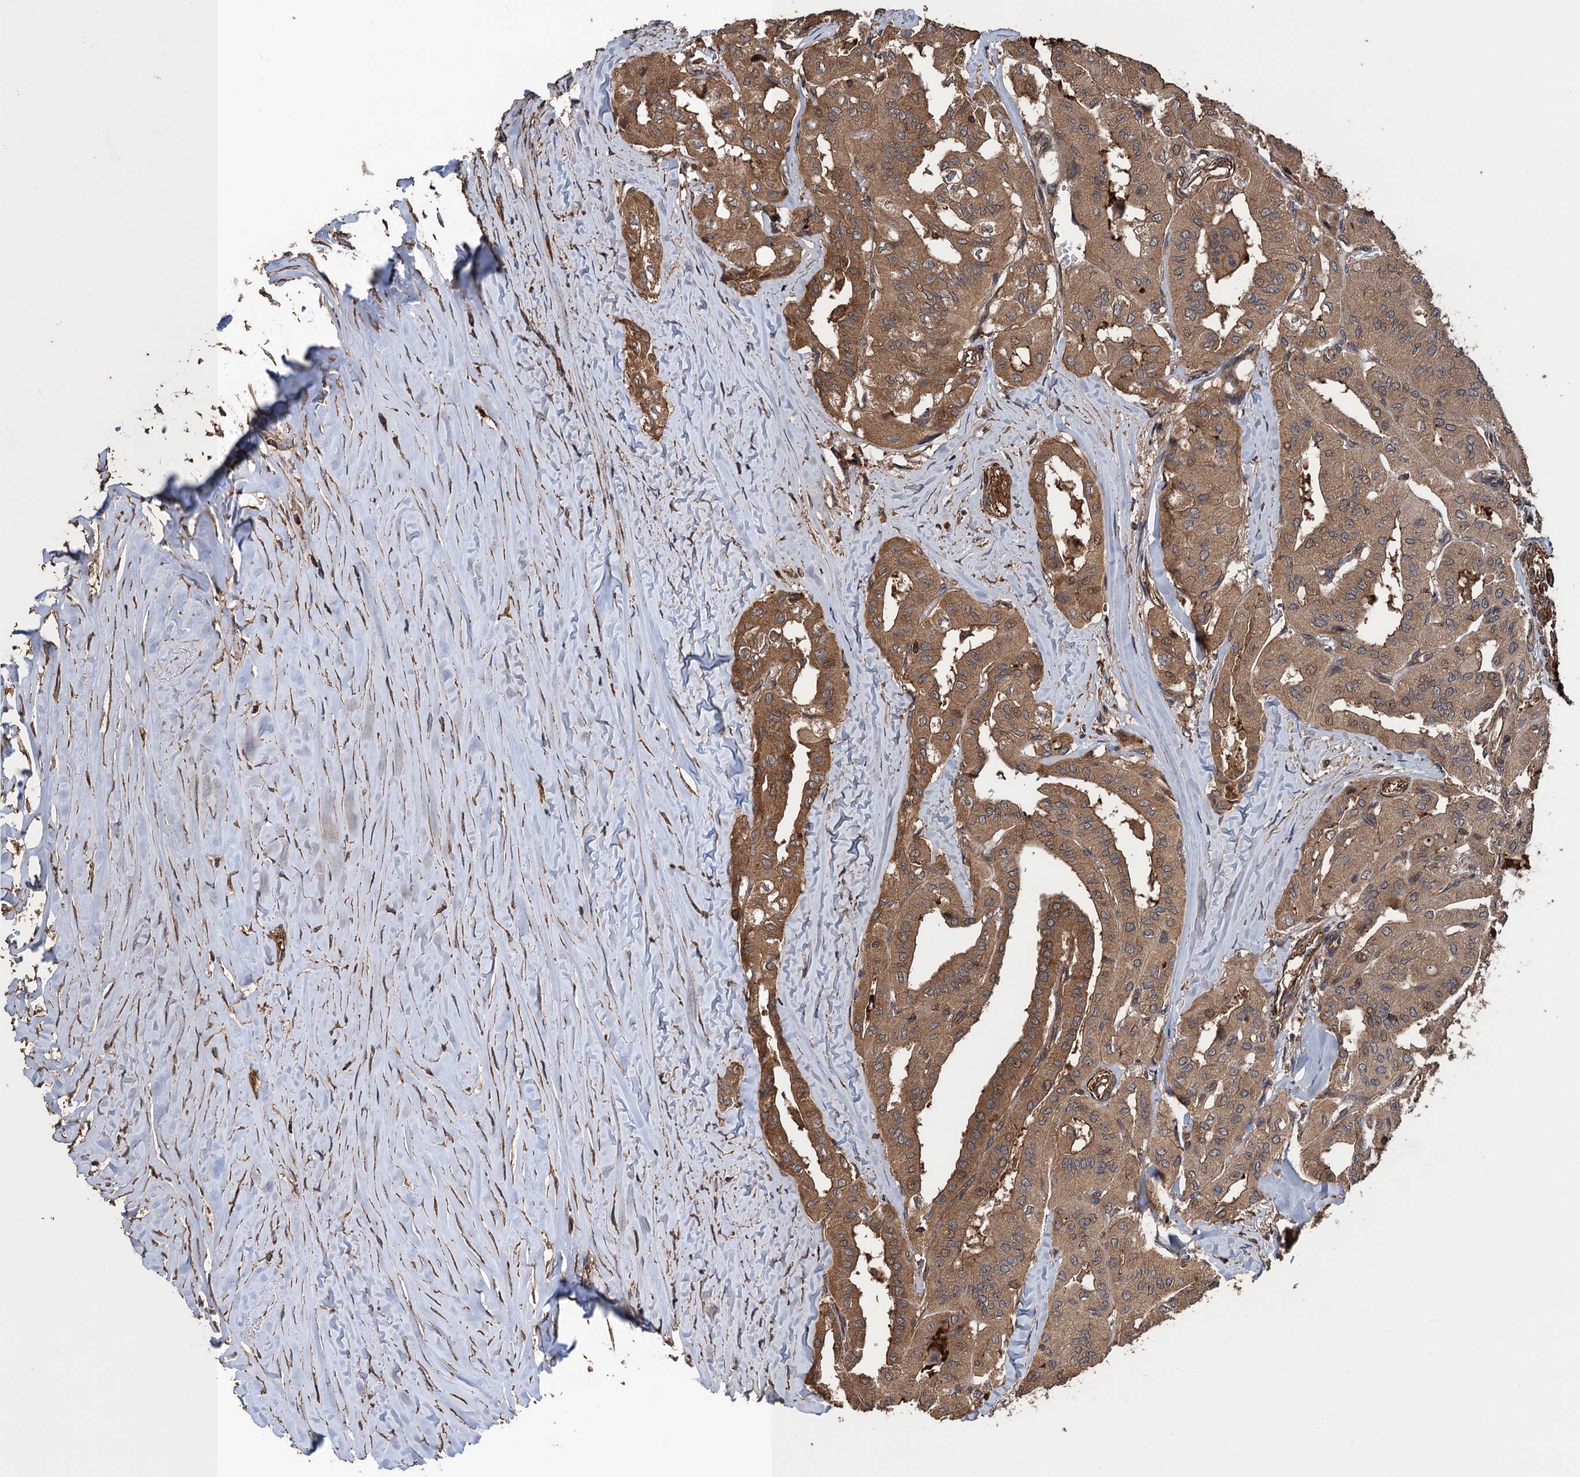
{"staining": {"intensity": "moderate", "quantity": ">75%", "location": "cytoplasmic/membranous"}, "tissue": "thyroid cancer", "cell_type": "Tumor cells", "image_type": "cancer", "snomed": [{"axis": "morphology", "description": "Papillary adenocarcinoma, NOS"}, {"axis": "topography", "description": "Thyroid gland"}], "caption": "Immunohistochemical staining of human thyroid cancer demonstrates medium levels of moderate cytoplasmic/membranous staining in approximately >75% of tumor cells. Nuclei are stained in blue.", "gene": "PPP4R1", "patient": {"sex": "female", "age": 59}}